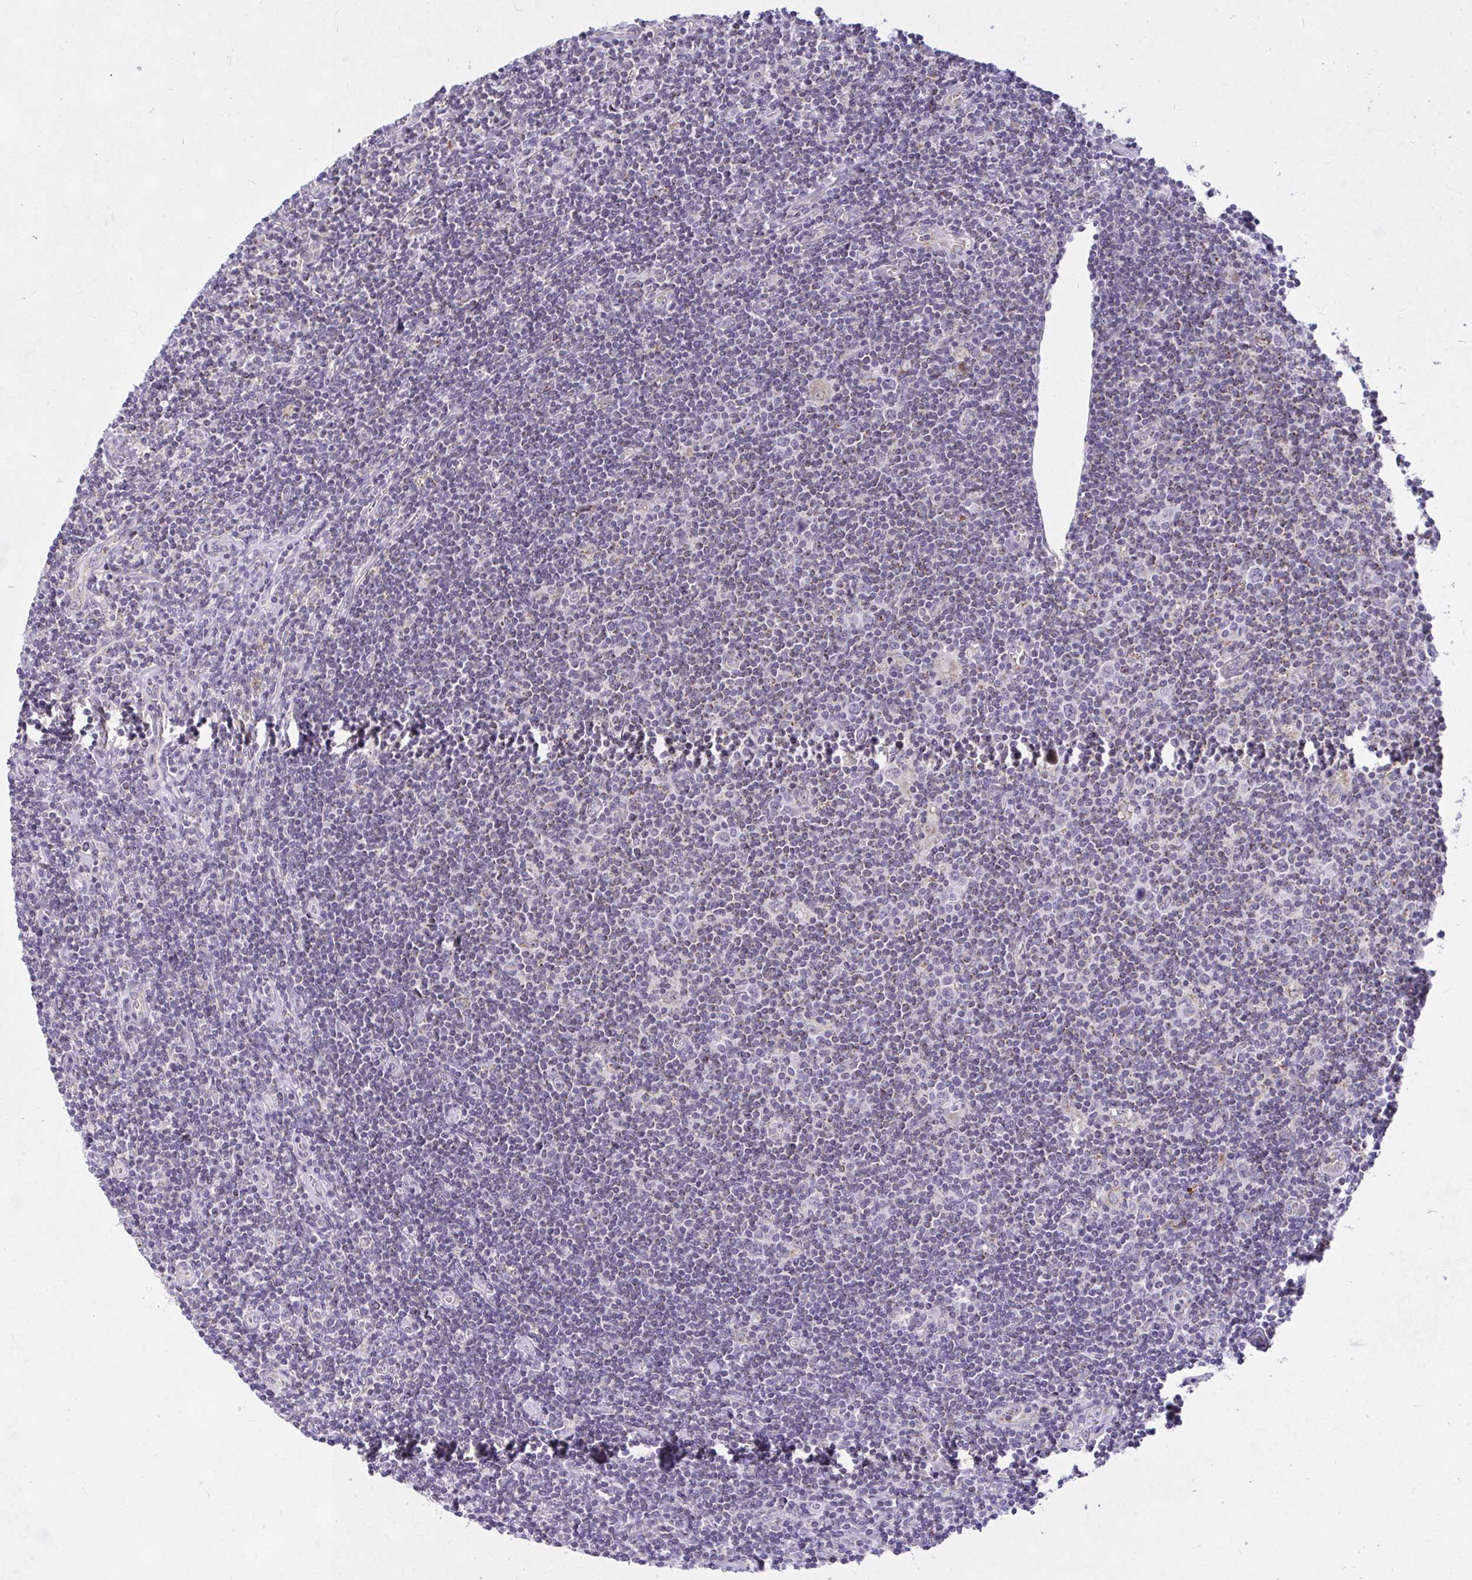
{"staining": {"intensity": "negative", "quantity": "none", "location": "none"}, "tissue": "lymphoma", "cell_type": "Tumor cells", "image_type": "cancer", "snomed": [{"axis": "morphology", "description": "Hodgkin's disease, NOS"}, {"axis": "topography", "description": "Lymph node"}], "caption": "Lymphoma was stained to show a protein in brown. There is no significant staining in tumor cells.", "gene": "CEP63", "patient": {"sex": "male", "age": 40}}